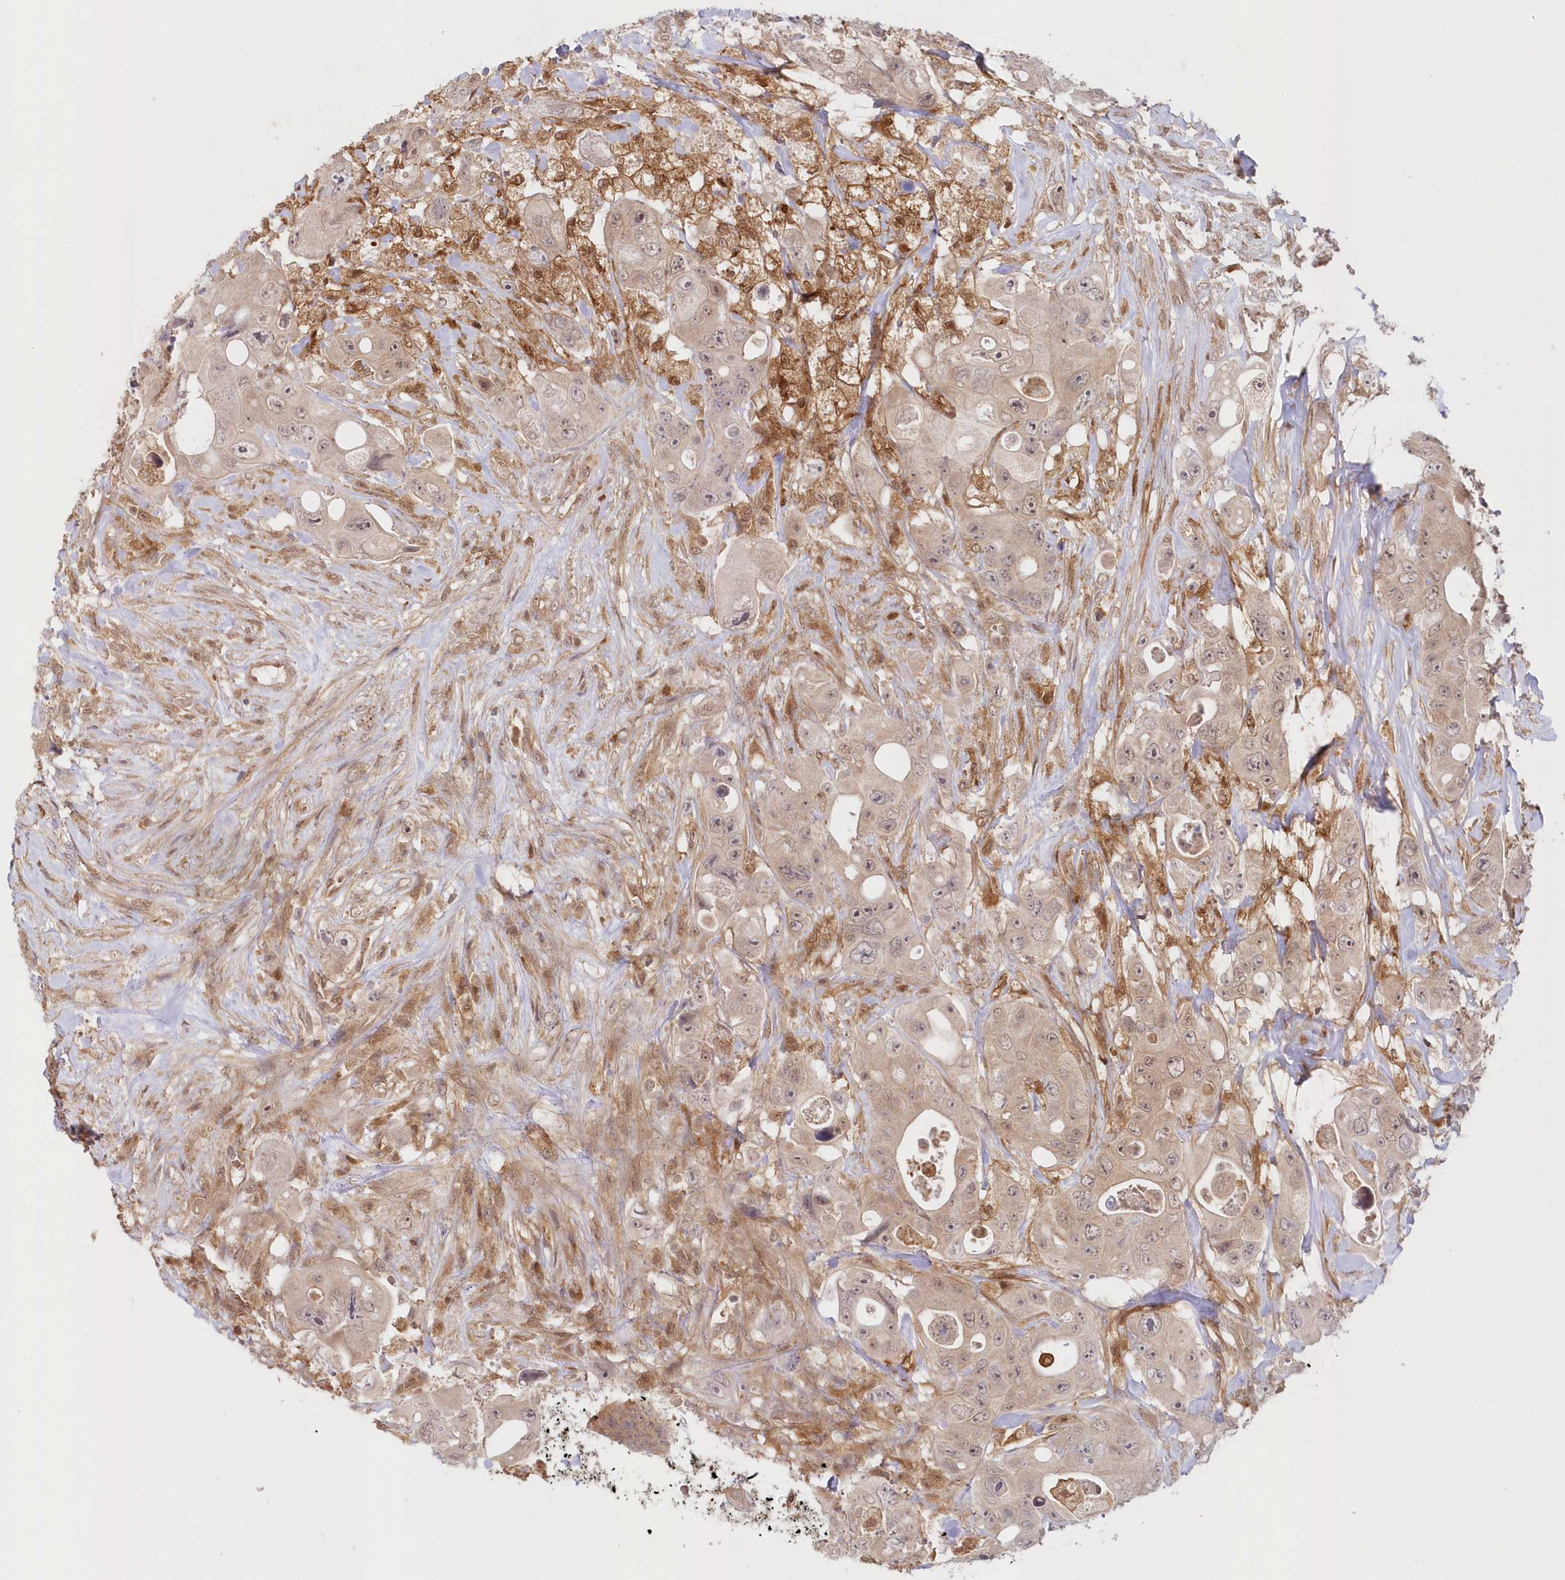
{"staining": {"intensity": "weak", "quantity": "25%-75%", "location": "cytoplasmic/membranous"}, "tissue": "colorectal cancer", "cell_type": "Tumor cells", "image_type": "cancer", "snomed": [{"axis": "morphology", "description": "Adenocarcinoma, NOS"}, {"axis": "topography", "description": "Colon"}], "caption": "Colorectal adenocarcinoma tissue reveals weak cytoplasmic/membranous staining in approximately 25%-75% of tumor cells", "gene": "GBE1", "patient": {"sex": "female", "age": 46}}